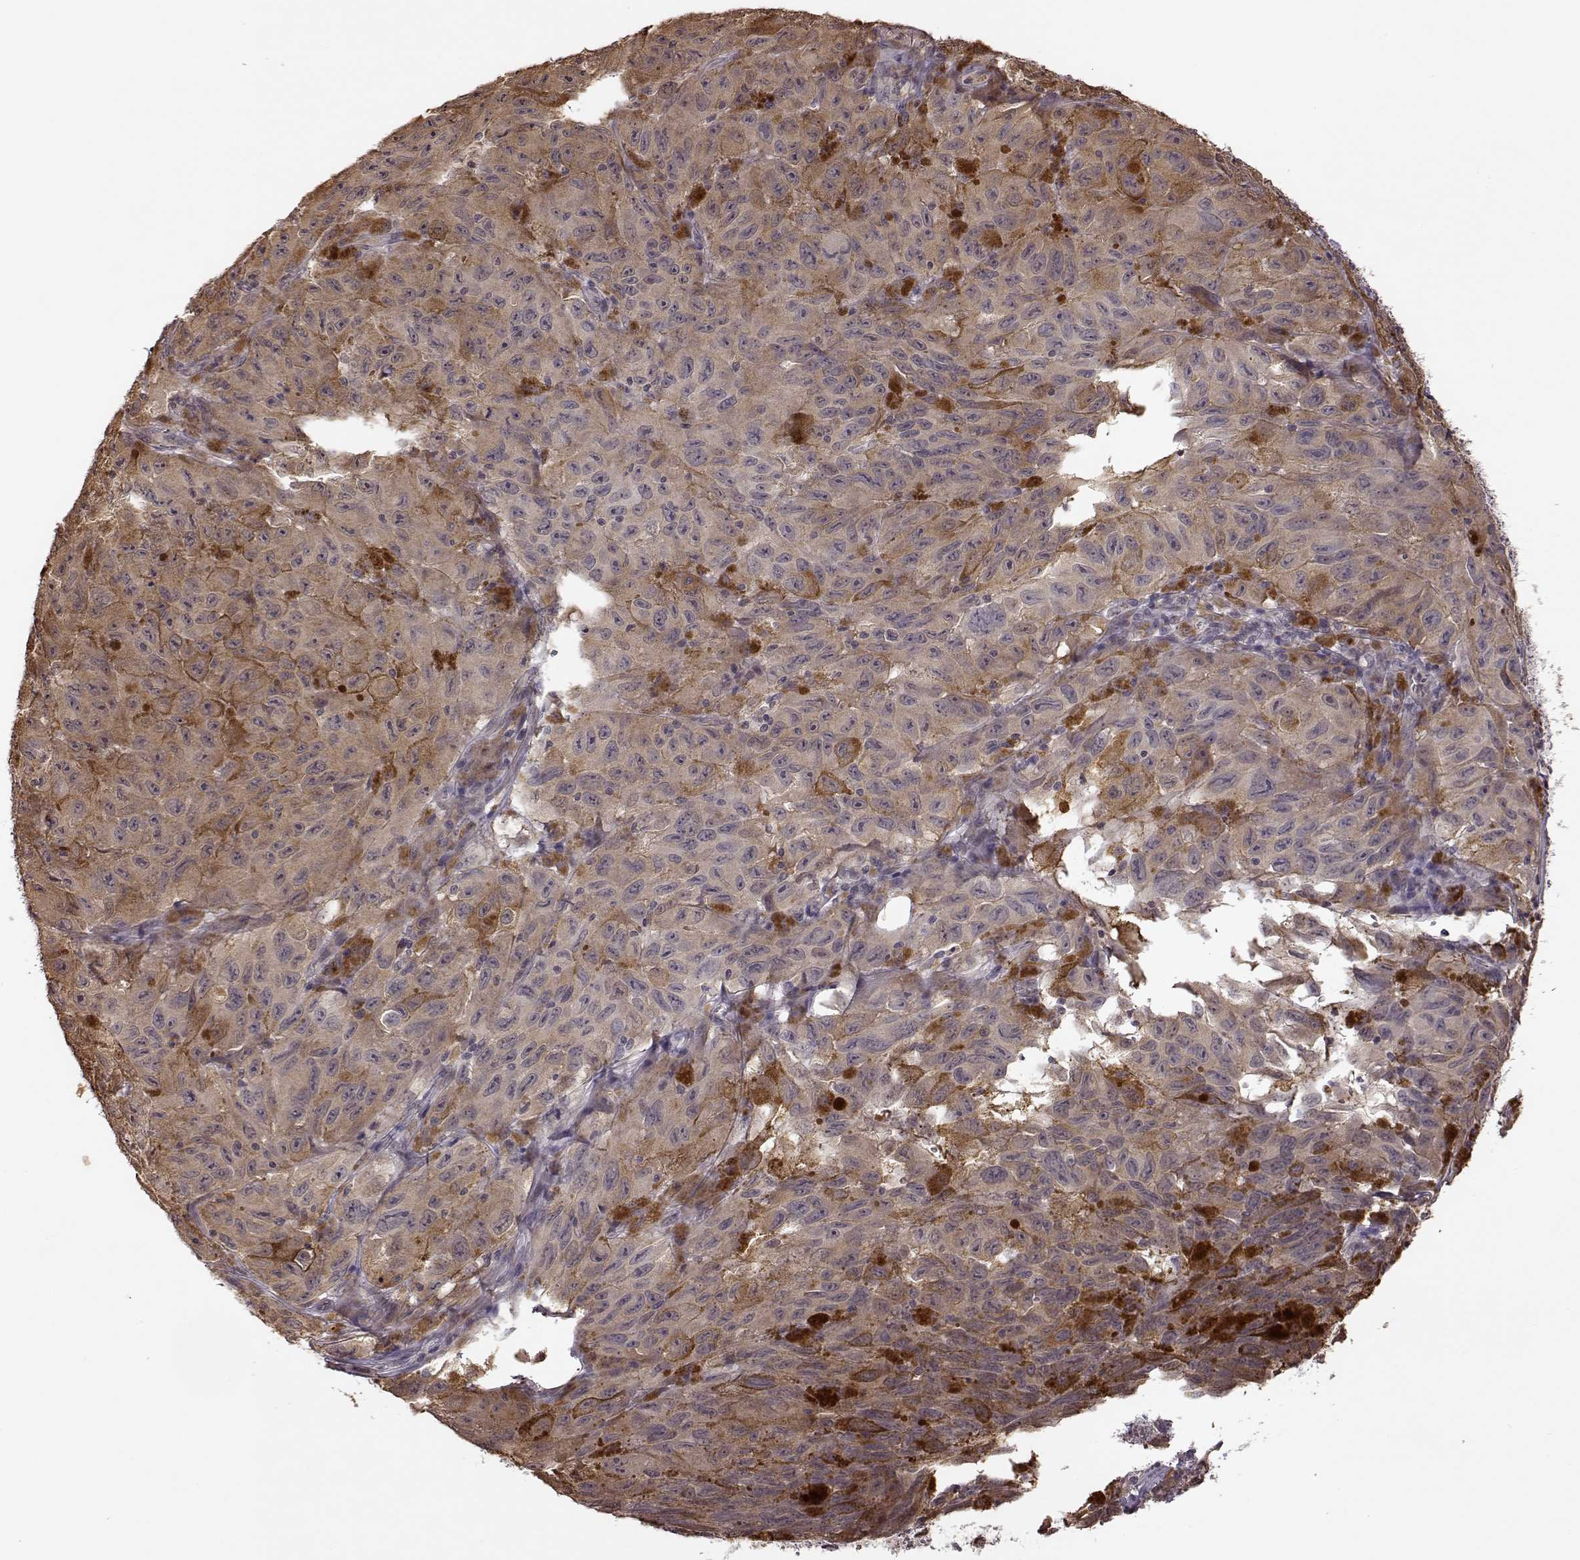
{"staining": {"intensity": "weak", "quantity": "<25%", "location": "cytoplasmic/membranous"}, "tissue": "melanoma", "cell_type": "Tumor cells", "image_type": "cancer", "snomed": [{"axis": "morphology", "description": "Malignant melanoma, NOS"}, {"axis": "topography", "description": "Vulva, labia, clitoris and Bartholin´s gland, NO"}], "caption": "This is an immunohistochemistry (IHC) micrograph of human melanoma. There is no expression in tumor cells.", "gene": "CRB1", "patient": {"sex": "female", "age": 75}}